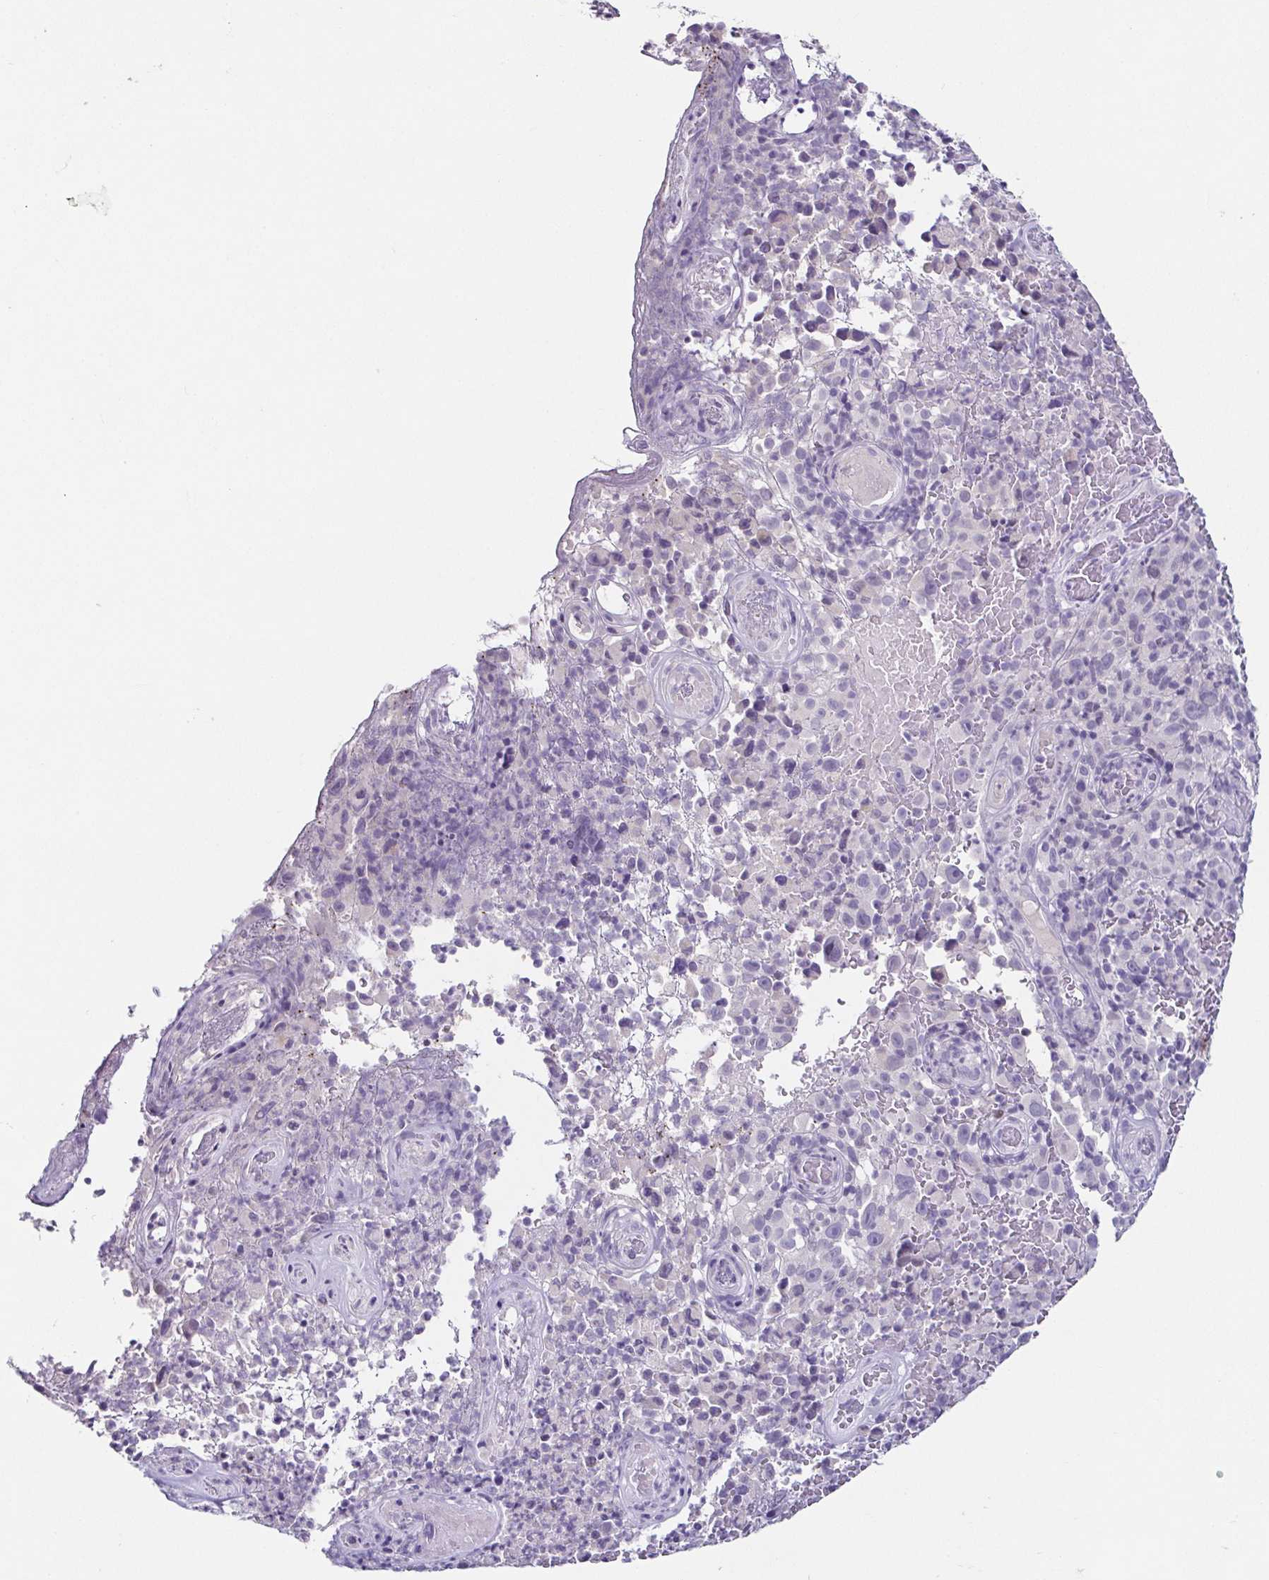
{"staining": {"intensity": "negative", "quantity": "none", "location": "none"}, "tissue": "melanoma", "cell_type": "Tumor cells", "image_type": "cancer", "snomed": [{"axis": "morphology", "description": "Malignant melanoma, NOS"}, {"axis": "topography", "description": "Skin"}], "caption": "Image shows no protein staining in tumor cells of melanoma tissue. (DAB immunohistochemistry (IHC) with hematoxylin counter stain).", "gene": "TP73", "patient": {"sex": "female", "age": 82}}